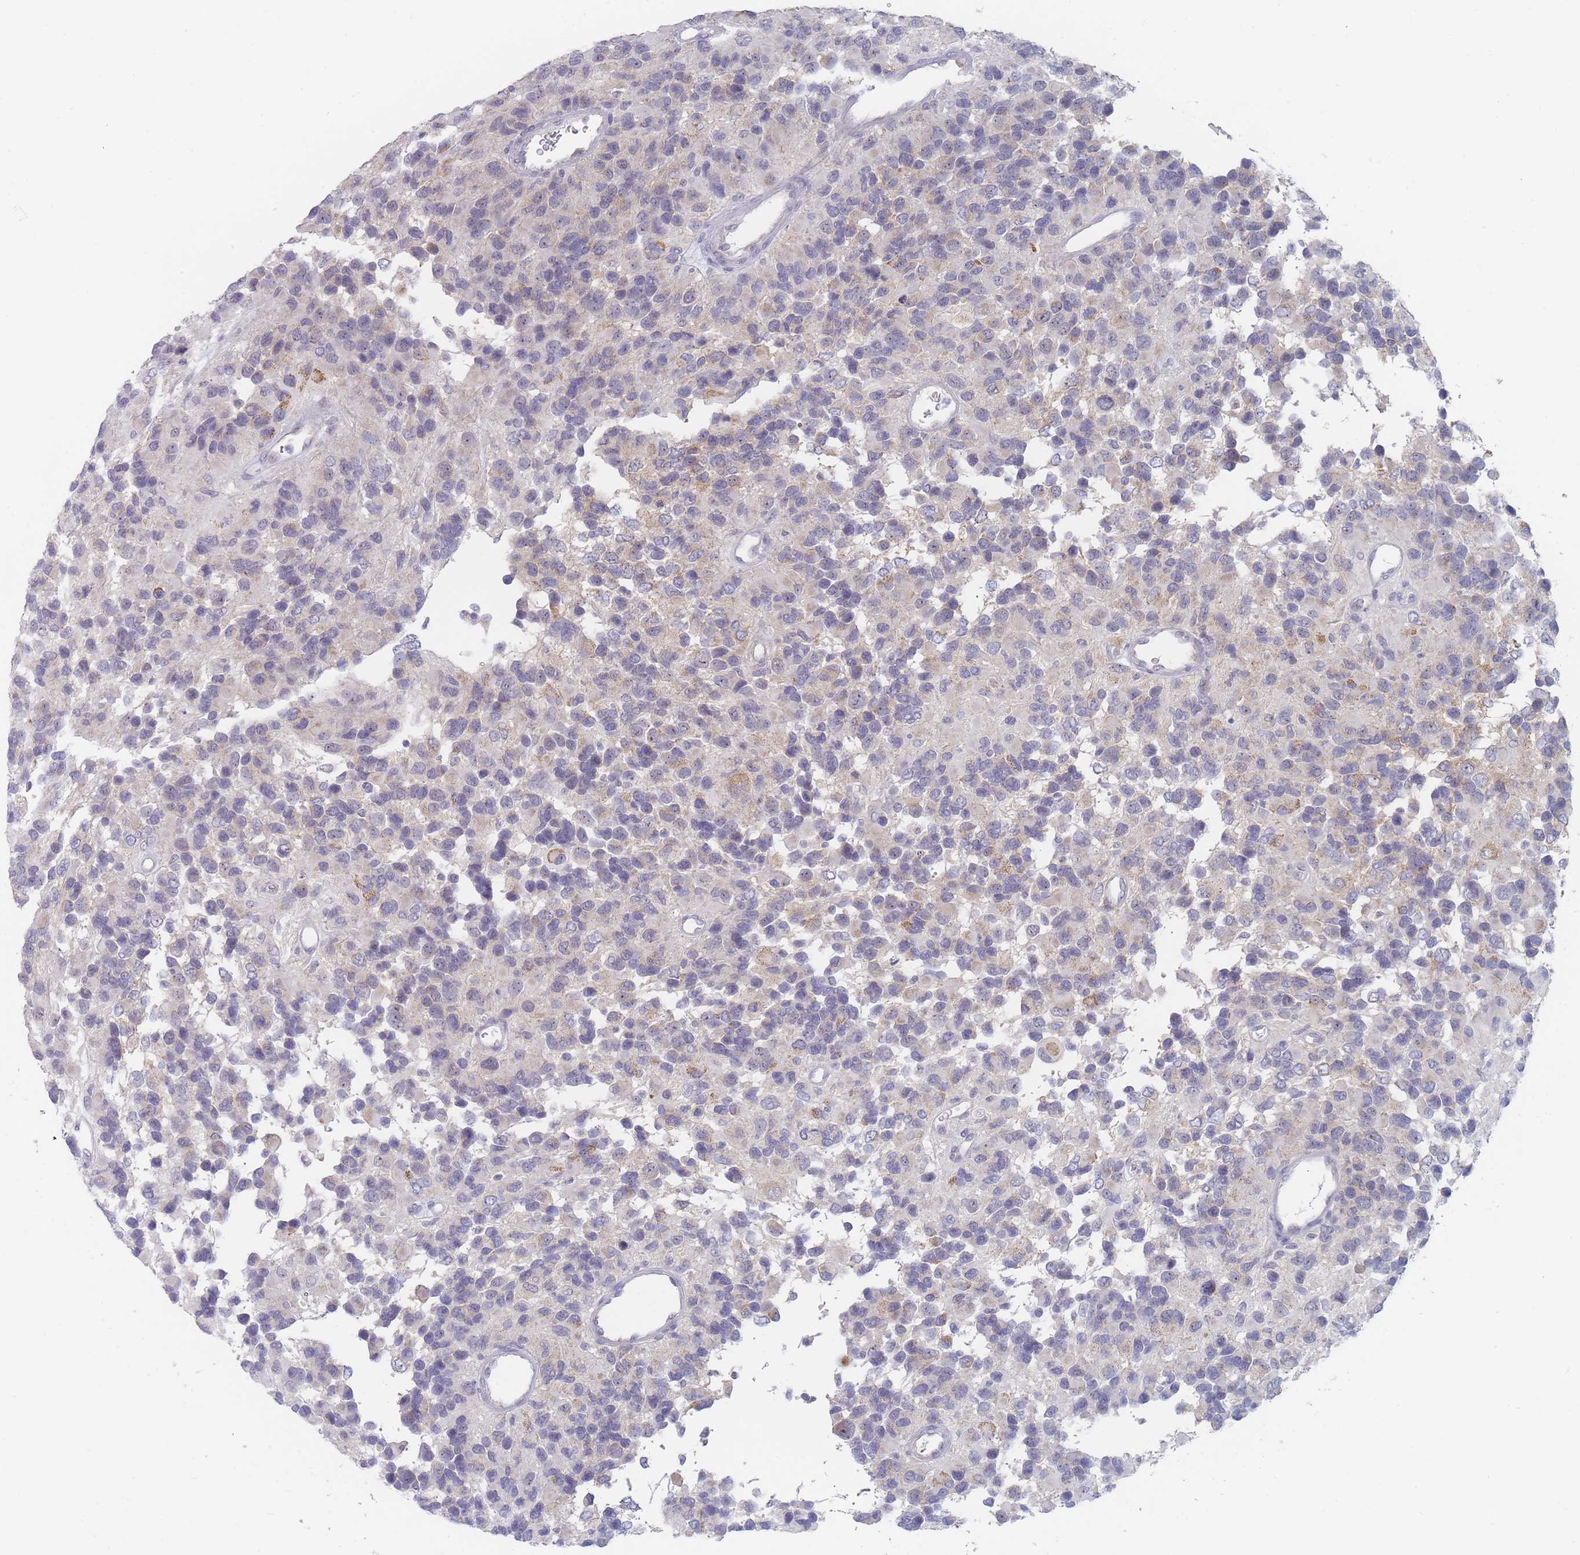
{"staining": {"intensity": "negative", "quantity": "none", "location": "none"}, "tissue": "glioma", "cell_type": "Tumor cells", "image_type": "cancer", "snomed": [{"axis": "morphology", "description": "Glioma, malignant, High grade"}, {"axis": "topography", "description": "Brain"}], "caption": "The image displays no significant staining in tumor cells of malignant glioma (high-grade).", "gene": "RNF8", "patient": {"sex": "male", "age": 77}}